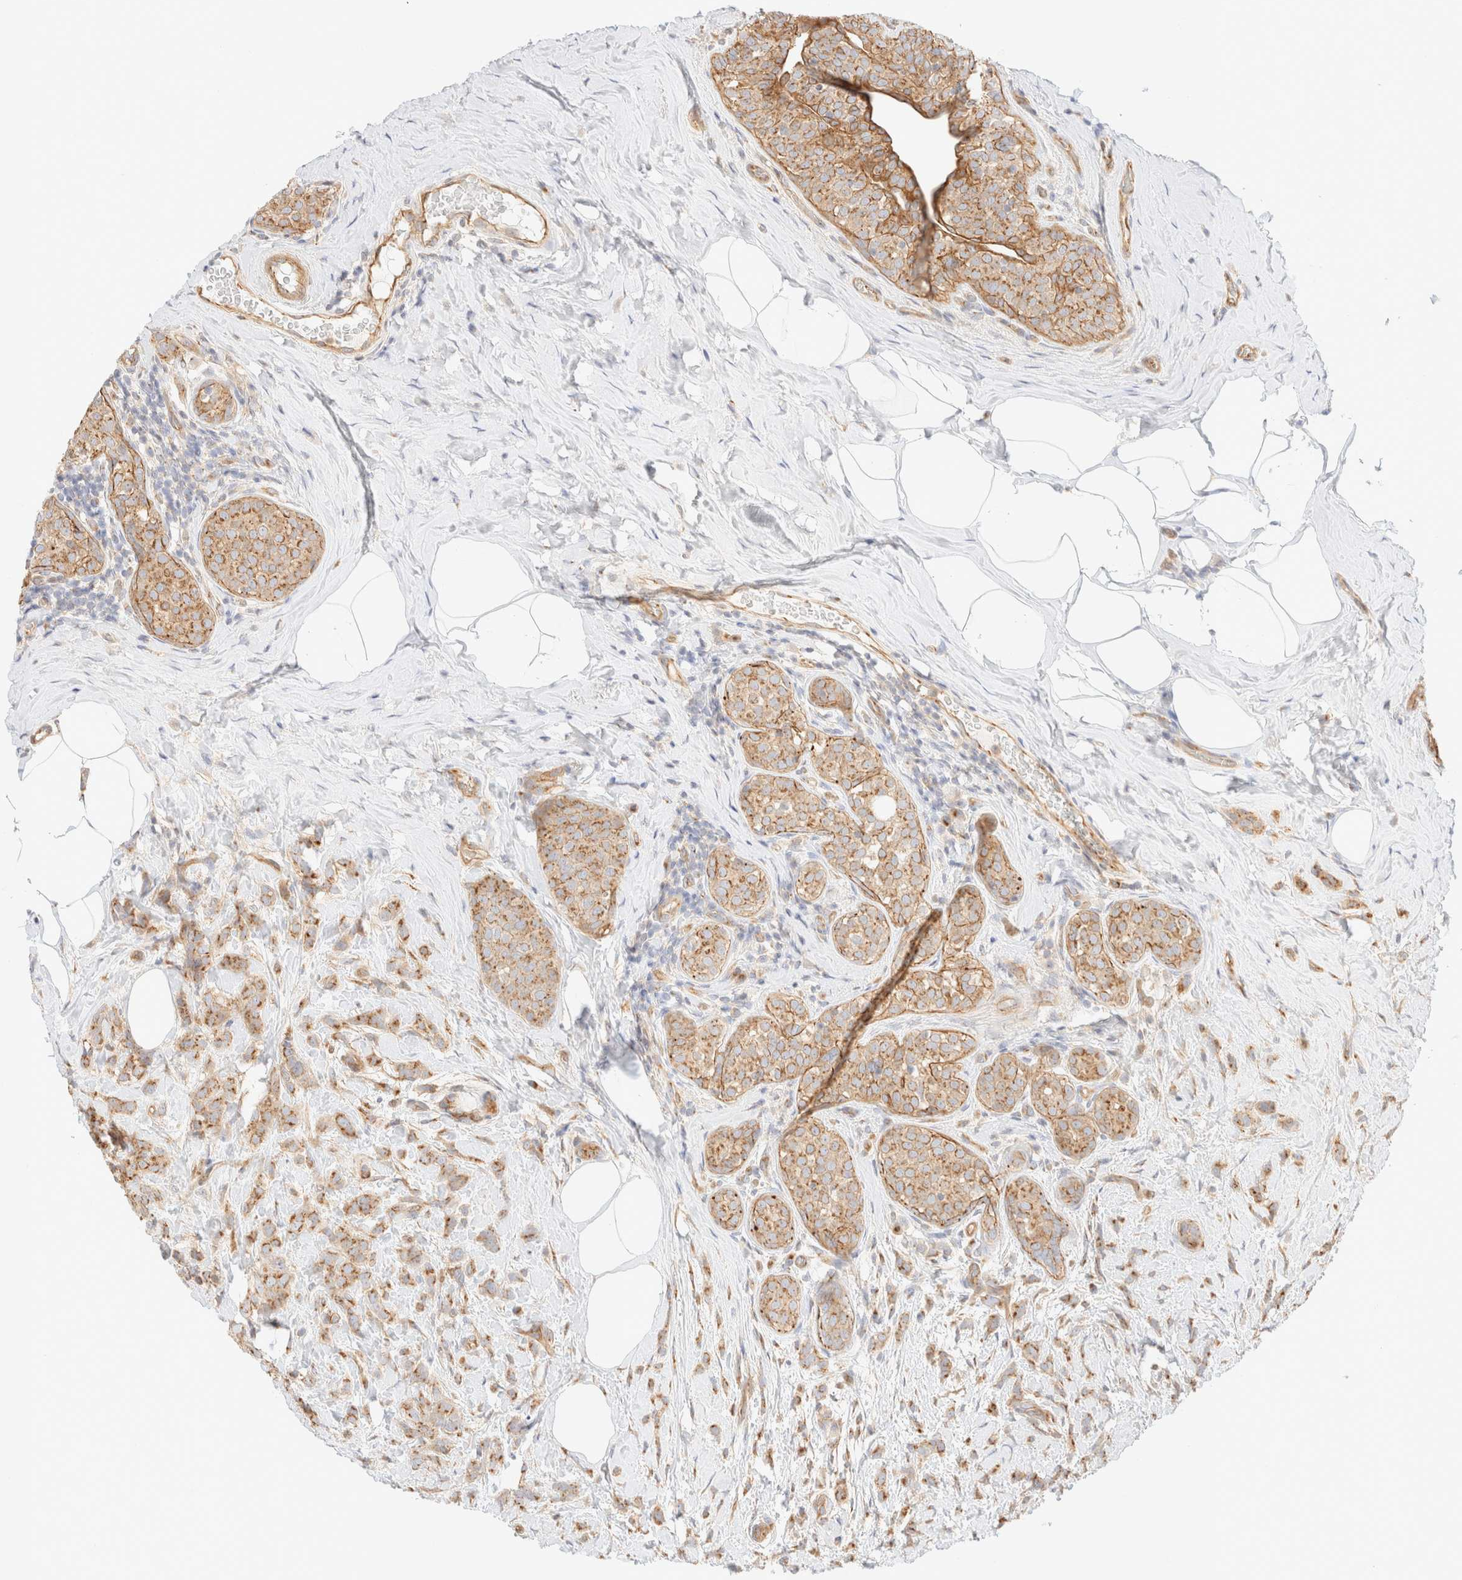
{"staining": {"intensity": "moderate", "quantity": ">75%", "location": "cytoplasmic/membranous"}, "tissue": "breast cancer", "cell_type": "Tumor cells", "image_type": "cancer", "snomed": [{"axis": "morphology", "description": "Lobular carcinoma, in situ"}, {"axis": "morphology", "description": "Lobular carcinoma"}, {"axis": "topography", "description": "Breast"}], "caption": "A medium amount of moderate cytoplasmic/membranous expression is present in approximately >75% of tumor cells in breast lobular carcinoma in situ tissue.", "gene": "MYO10", "patient": {"sex": "female", "age": 41}}